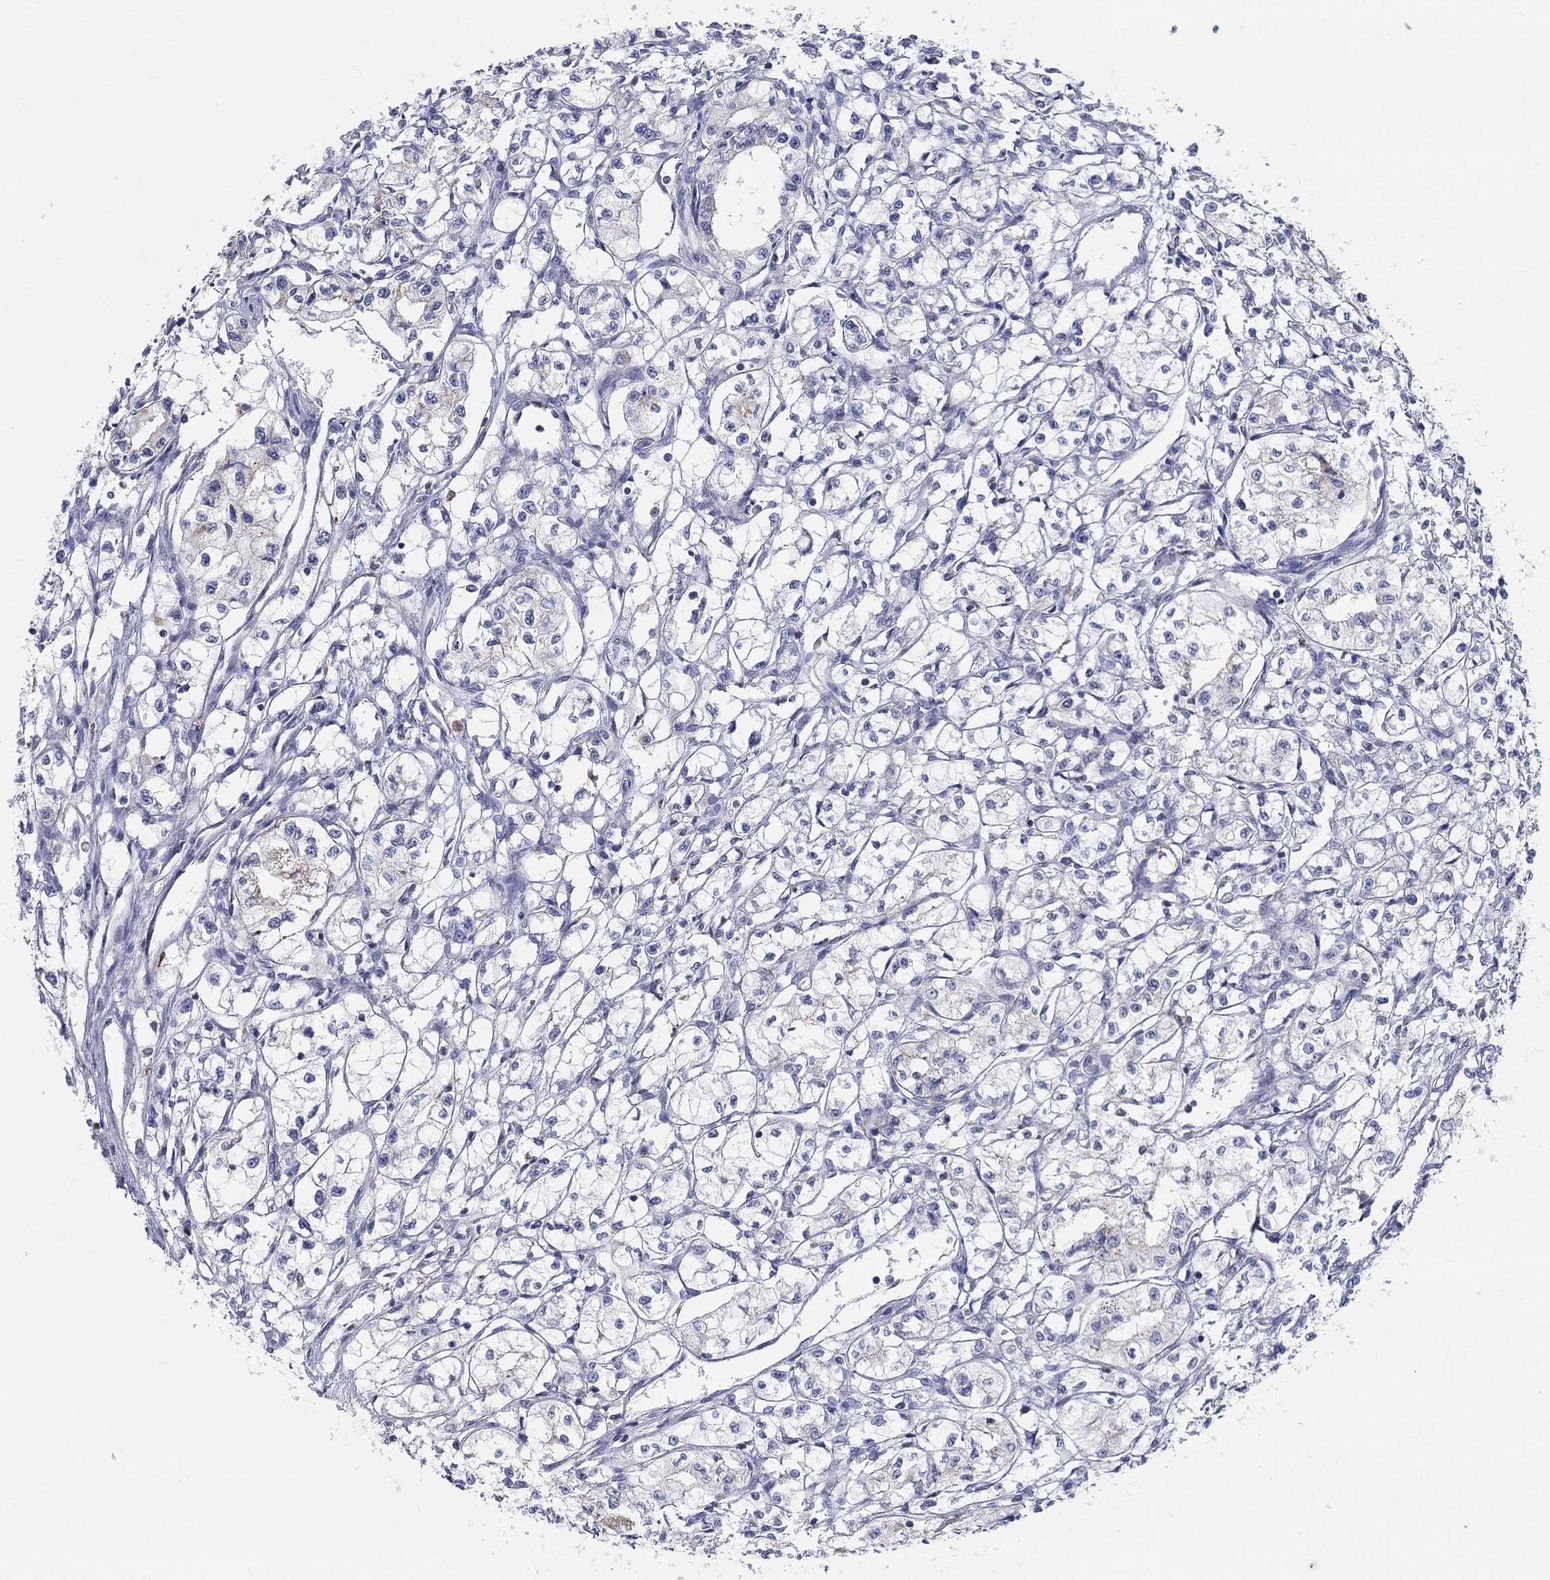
{"staining": {"intensity": "negative", "quantity": "none", "location": "none"}, "tissue": "renal cancer", "cell_type": "Tumor cells", "image_type": "cancer", "snomed": [{"axis": "morphology", "description": "Adenocarcinoma, NOS"}, {"axis": "topography", "description": "Kidney"}], "caption": "Renal cancer (adenocarcinoma) stained for a protein using immunohistochemistry (IHC) exhibits no staining tumor cells.", "gene": "BCO2", "patient": {"sex": "male", "age": 56}}